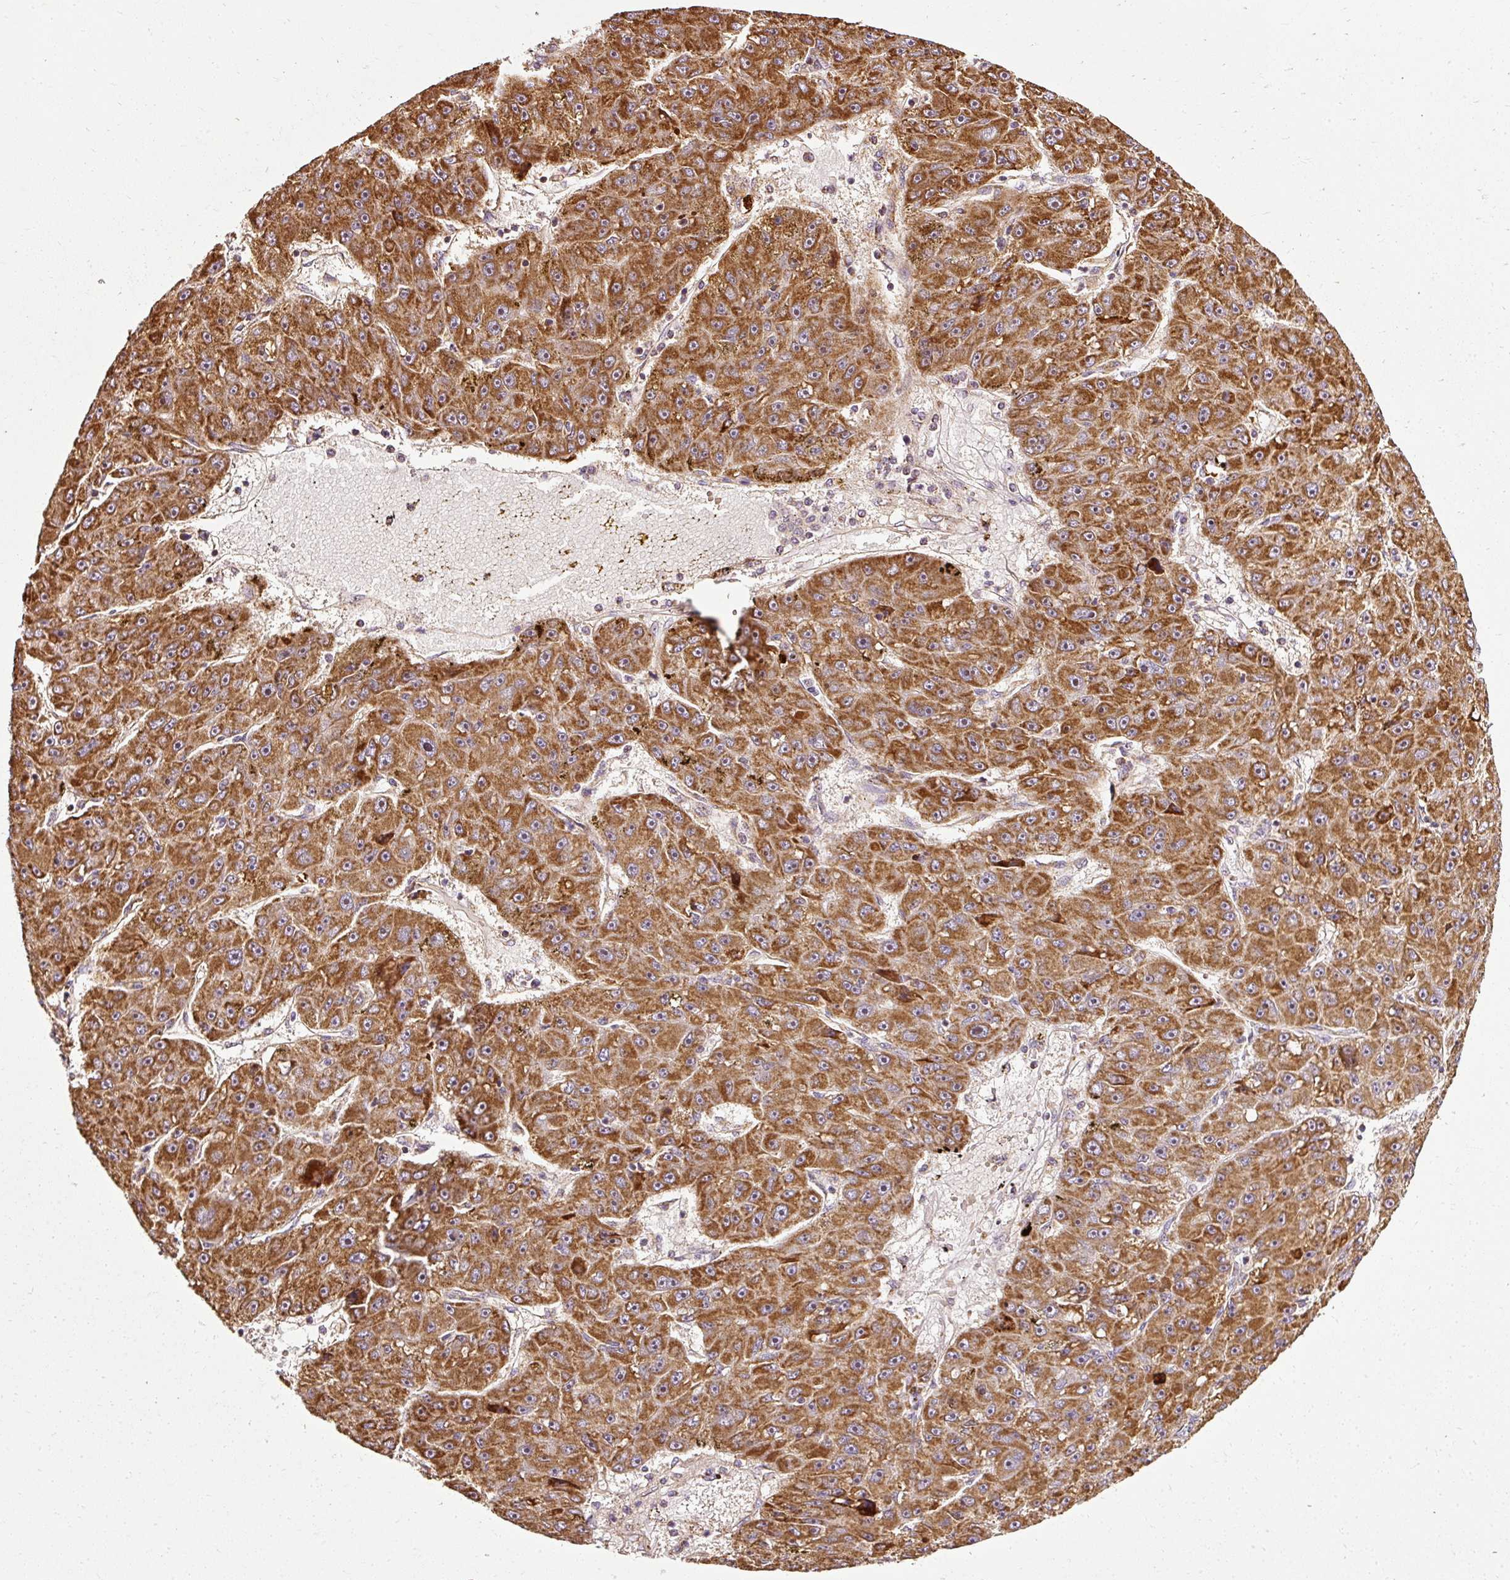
{"staining": {"intensity": "strong", "quantity": ">75%", "location": "cytoplasmic/membranous"}, "tissue": "liver cancer", "cell_type": "Tumor cells", "image_type": "cancer", "snomed": [{"axis": "morphology", "description": "Carcinoma, Hepatocellular, NOS"}, {"axis": "topography", "description": "Liver"}], "caption": "Liver cancer (hepatocellular carcinoma) stained for a protein (brown) displays strong cytoplasmic/membranous positive expression in approximately >75% of tumor cells.", "gene": "ISCU", "patient": {"sex": "male", "age": 67}}